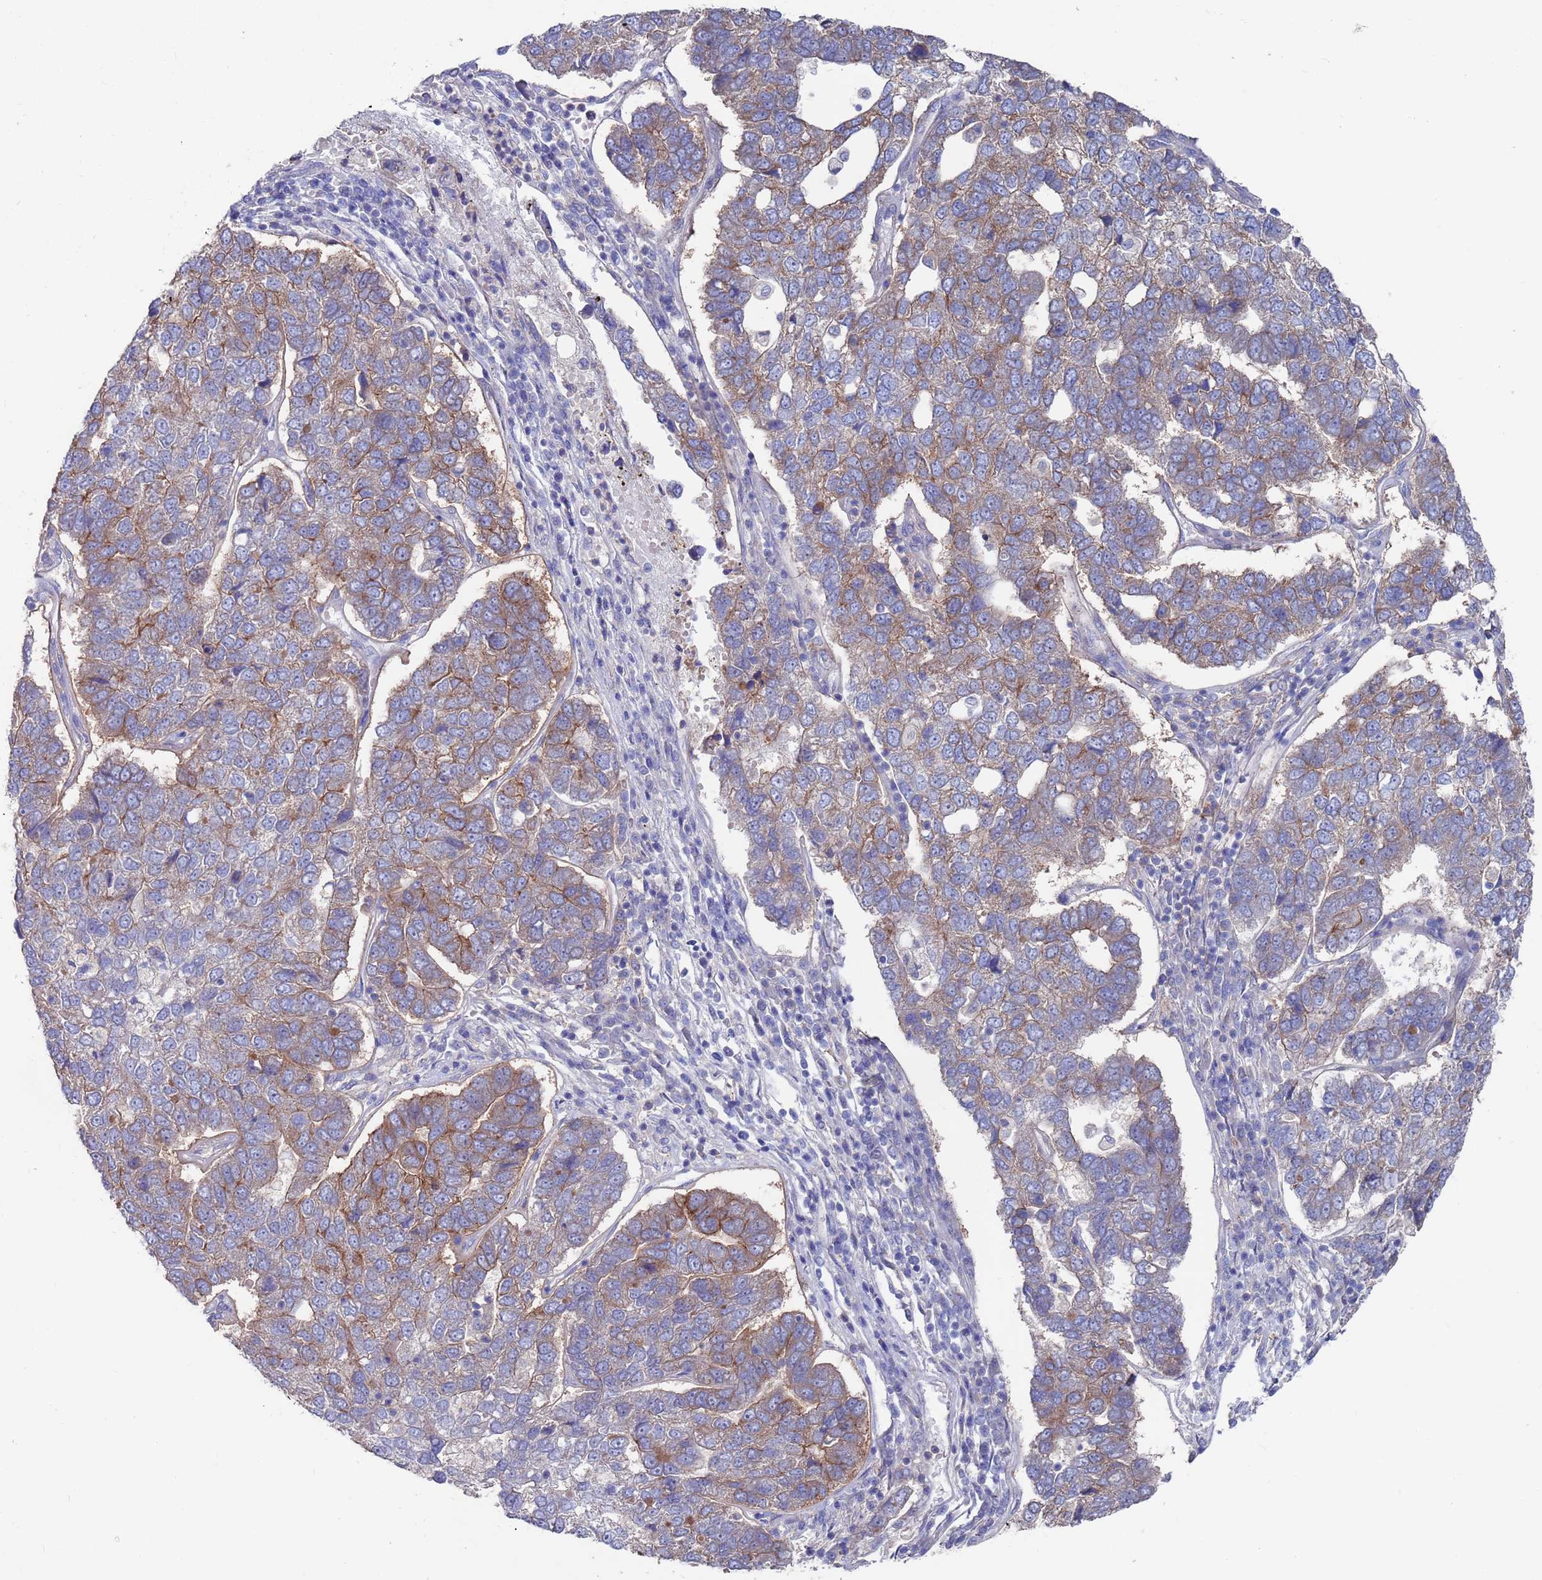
{"staining": {"intensity": "moderate", "quantity": "<25%", "location": "cytoplasmic/membranous"}, "tissue": "pancreatic cancer", "cell_type": "Tumor cells", "image_type": "cancer", "snomed": [{"axis": "morphology", "description": "Adenocarcinoma, NOS"}, {"axis": "topography", "description": "Pancreas"}], "caption": "Tumor cells demonstrate moderate cytoplasmic/membranous expression in about <25% of cells in pancreatic adenocarcinoma.", "gene": "KRTCAP3", "patient": {"sex": "female", "age": 61}}